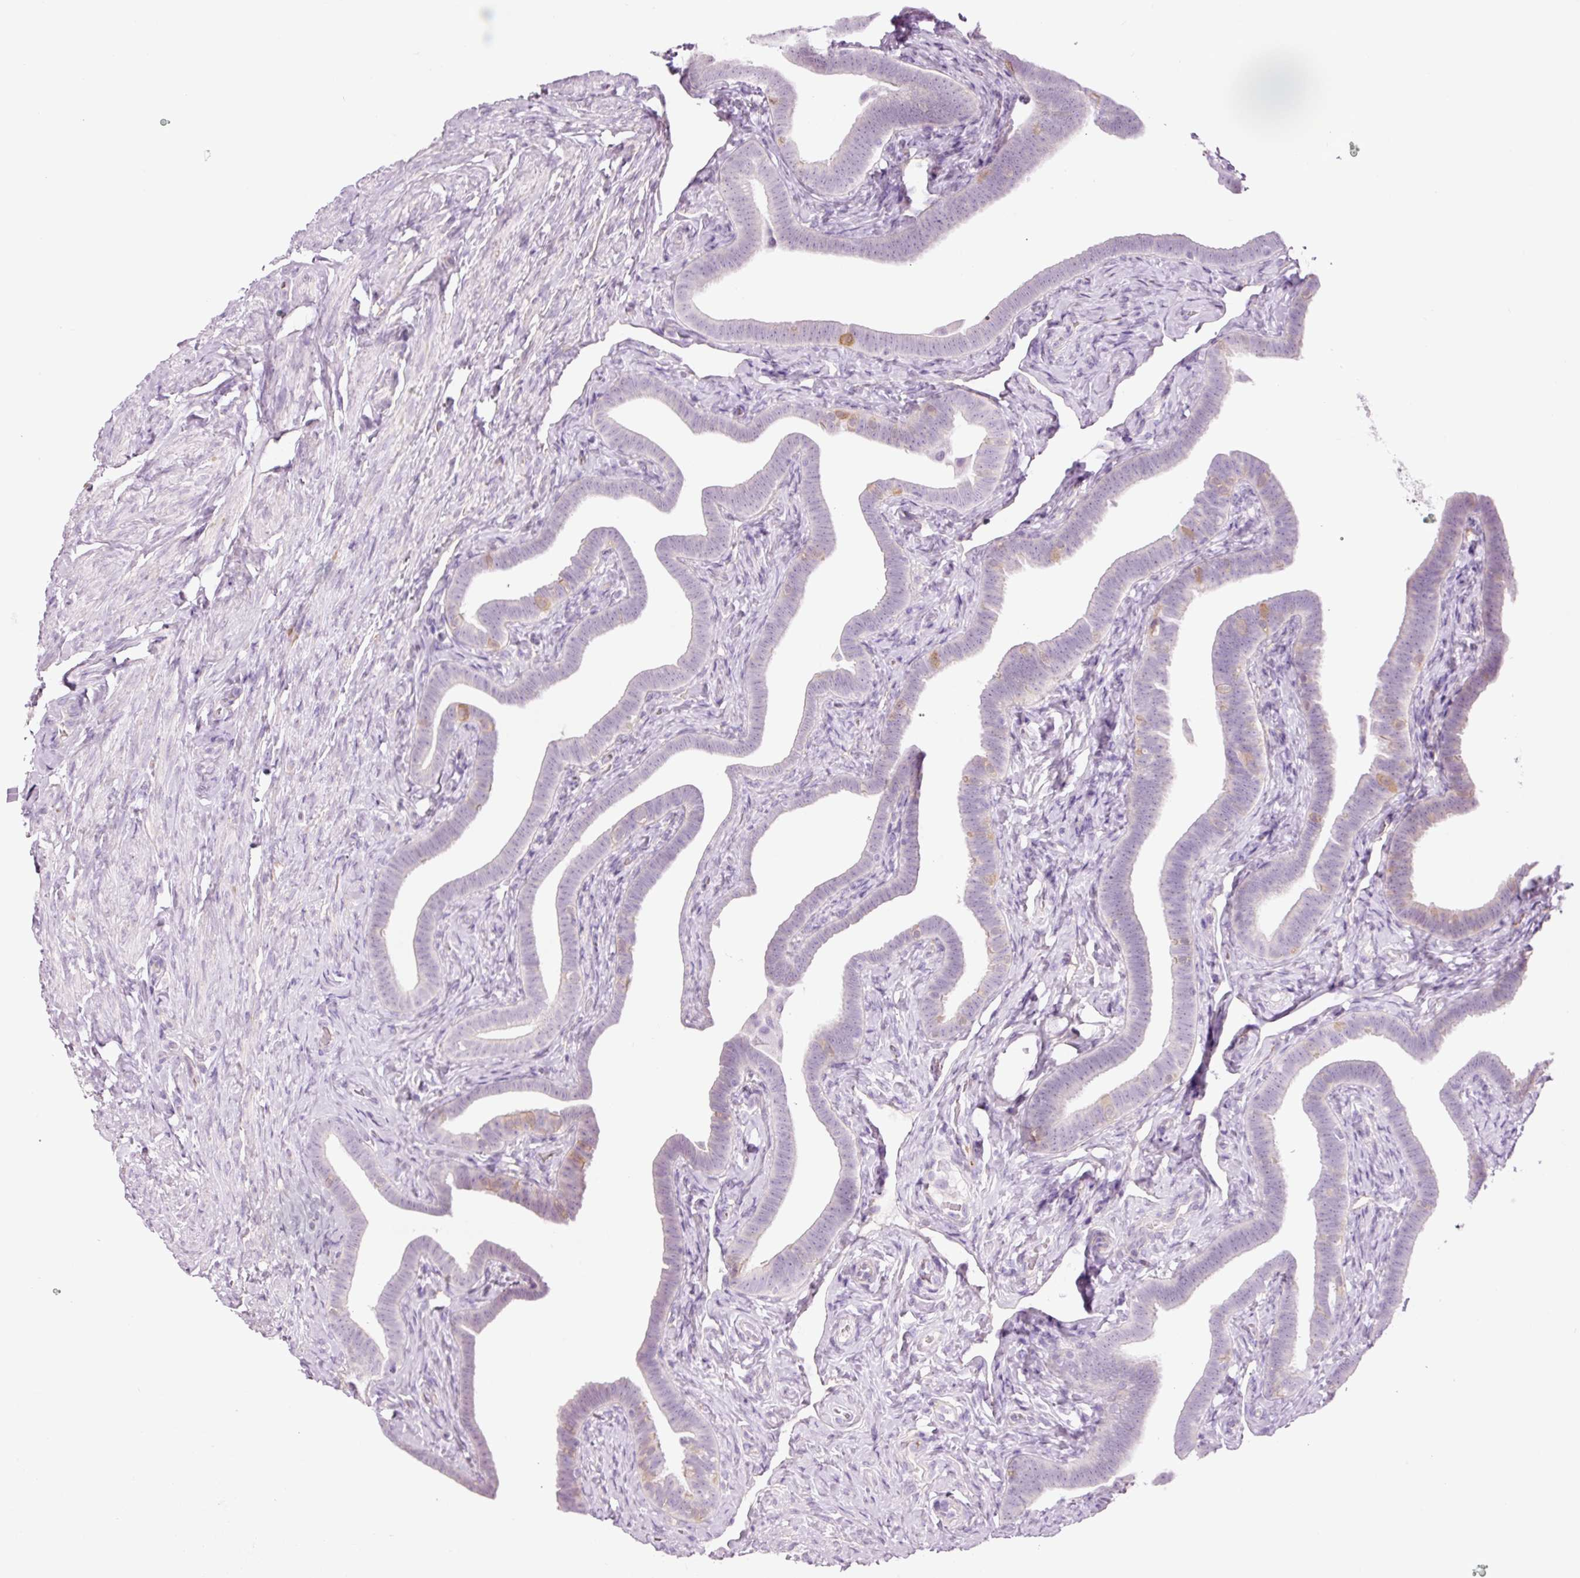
{"staining": {"intensity": "moderate", "quantity": "<25%", "location": "cytoplasmic/membranous"}, "tissue": "fallopian tube", "cell_type": "Glandular cells", "image_type": "normal", "snomed": [{"axis": "morphology", "description": "Normal tissue, NOS"}, {"axis": "topography", "description": "Fallopian tube"}], "caption": "Protein staining displays moderate cytoplasmic/membranous expression in approximately <25% of glandular cells in benign fallopian tube. The staining was performed using DAB (3,3'-diaminobenzidine), with brown indicating positive protein expression. Nuclei are stained blue with hematoxylin.", "gene": "HSPA4L", "patient": {"sex": "female", "age": 69}}